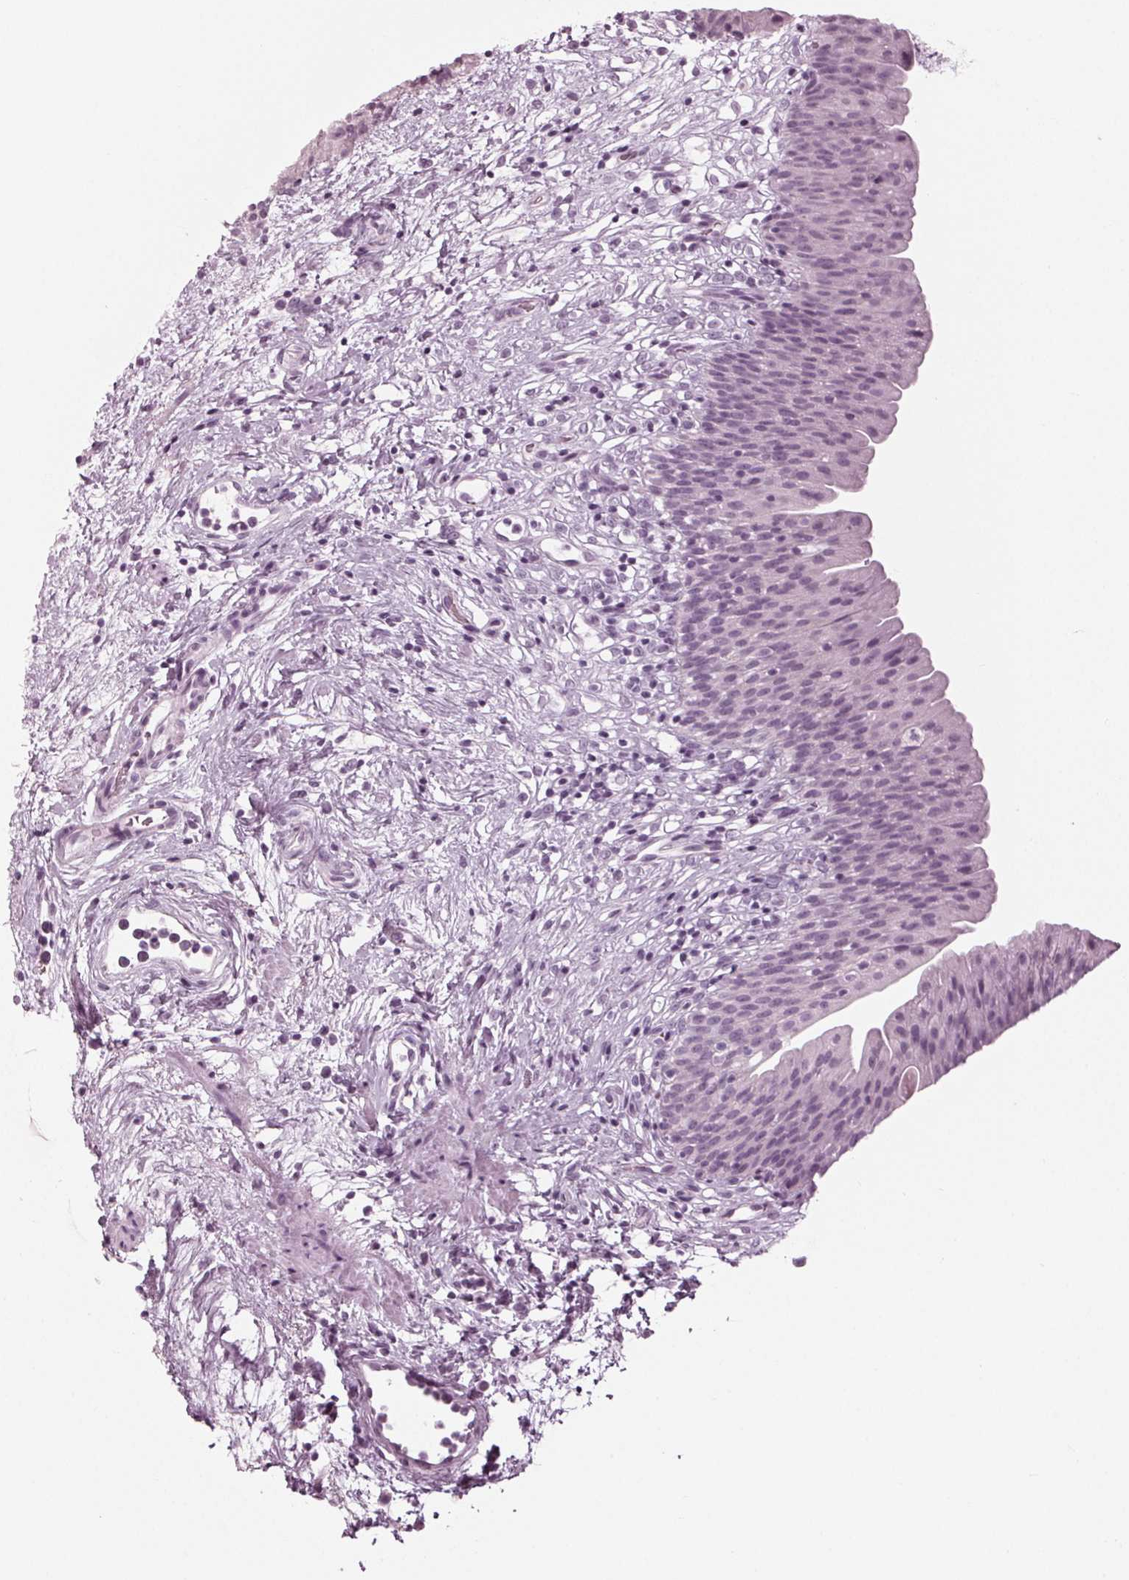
{"staining": {"intensity": "negative", "quantity": "none", "location": "none"}, "tissue": "urinary bladder", "cell_type": "Urothelial cells", "image_type": "normal", "snomed": [{"axis": "morphology", "description": "Normal tissue, NOS"}, {"axis": "topography", "description": "Urinary bladder"}], "caption": "DAB (3,3'-diaminobenzidine) immunohistochemical staining of unremarkable human urinary bladder displays no significant expression in urothelial cells. The staining is performed using DAB brown chromogen with nuclei counter-stained in using hematoxylin.", "gene": "KRT28", "patient": {"sex": "male", "age": 76}}